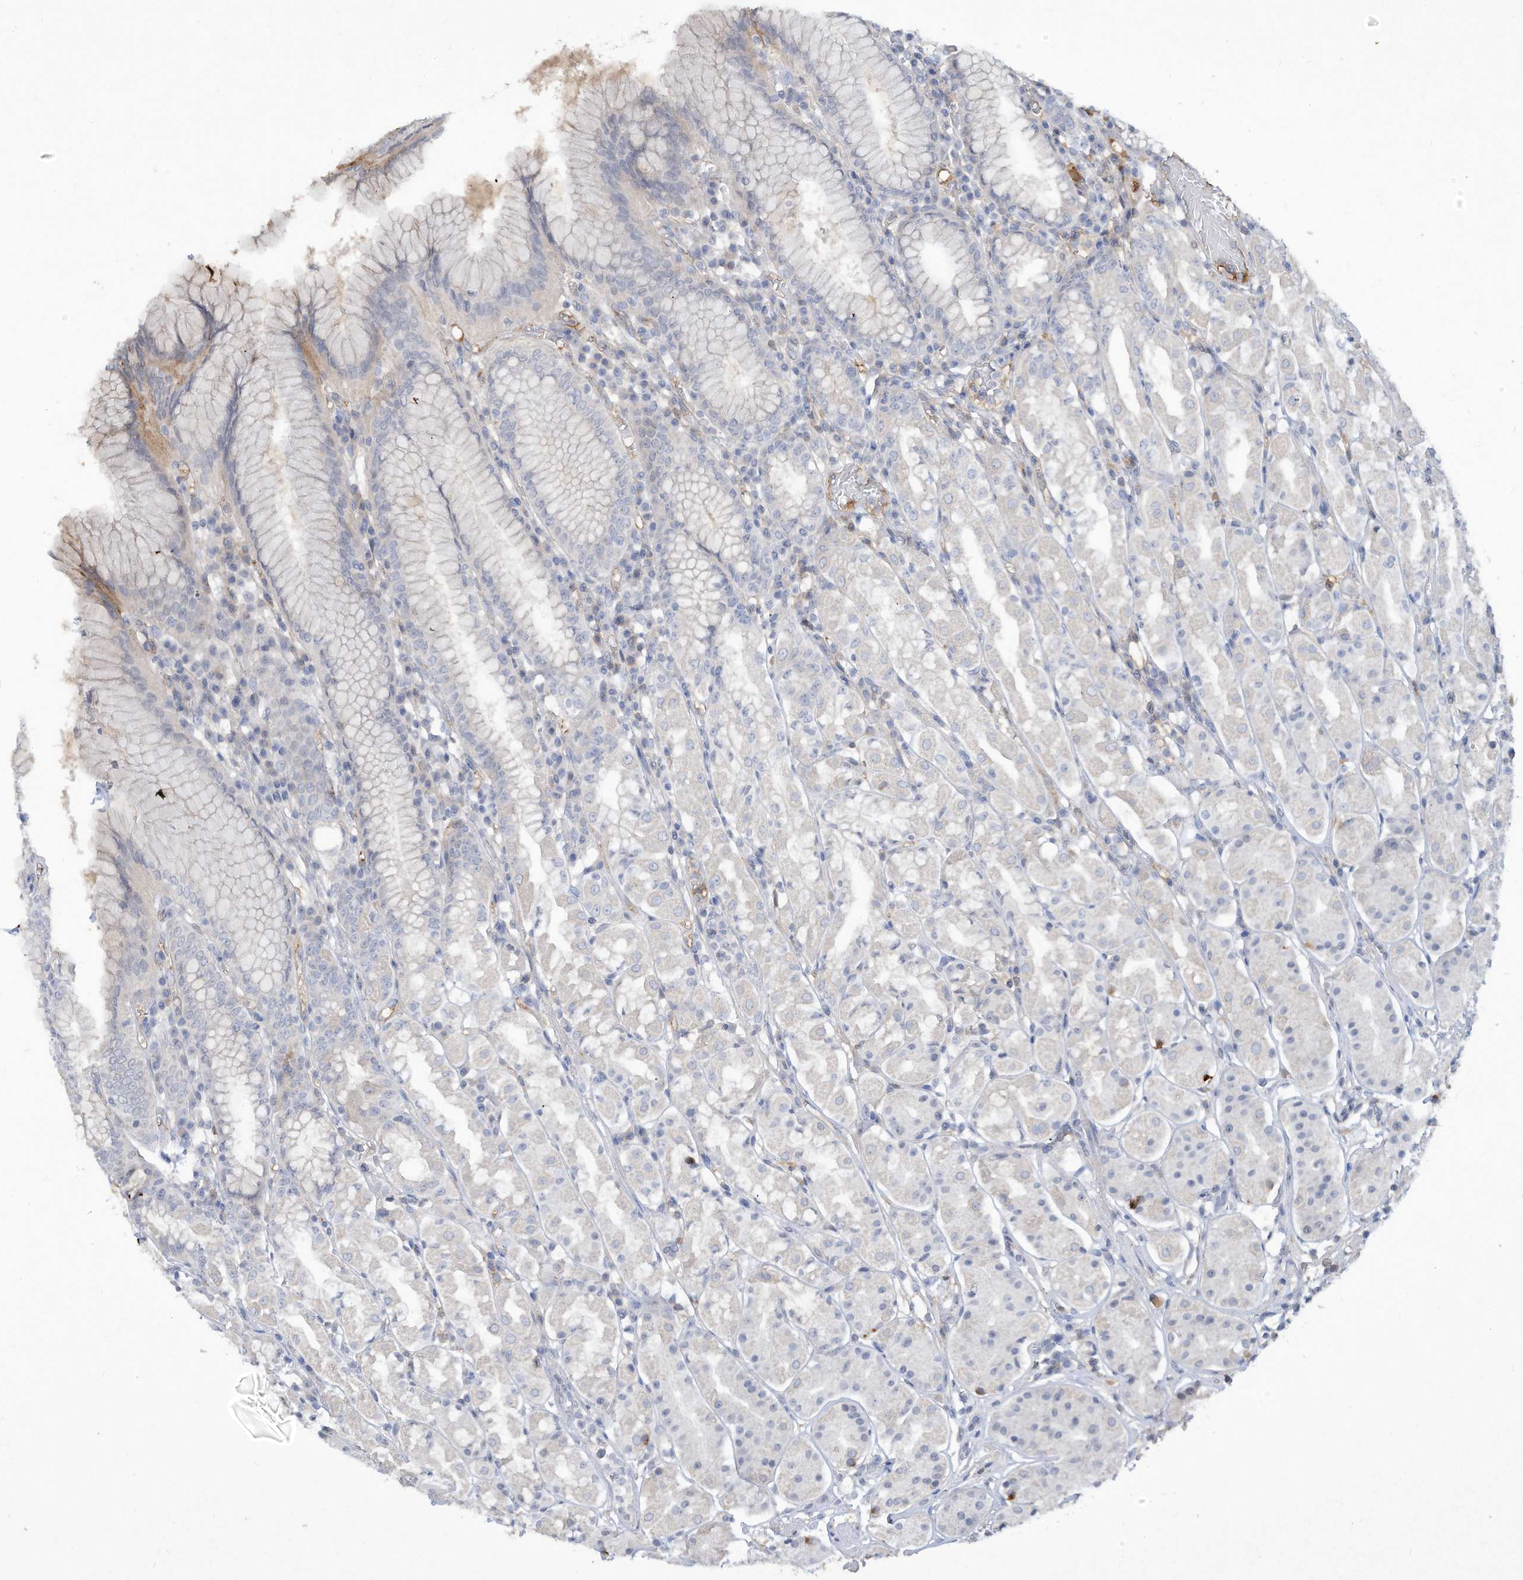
{"staining": {"intensity": "negative", "quantity": "none", "location": "none"}, "tissue": "stomach", "cell_type": "Glandular cells", "image_type": "normal", "snomed": [{"axis": "morphology", "description": "Normal tissue, NOS"}, {"axis": "topography", "description": "Stomach"}, {"axis": "topography", "description": "Stomach, lower"}], "caption": "Immunohistochemistry (IHC) image of unremarkable human stomach stained for a protein (brown), which demonstrates no expression in glandular cells.", "gene": "HAS3", "patient": {"sex": "female", "age": 56}}